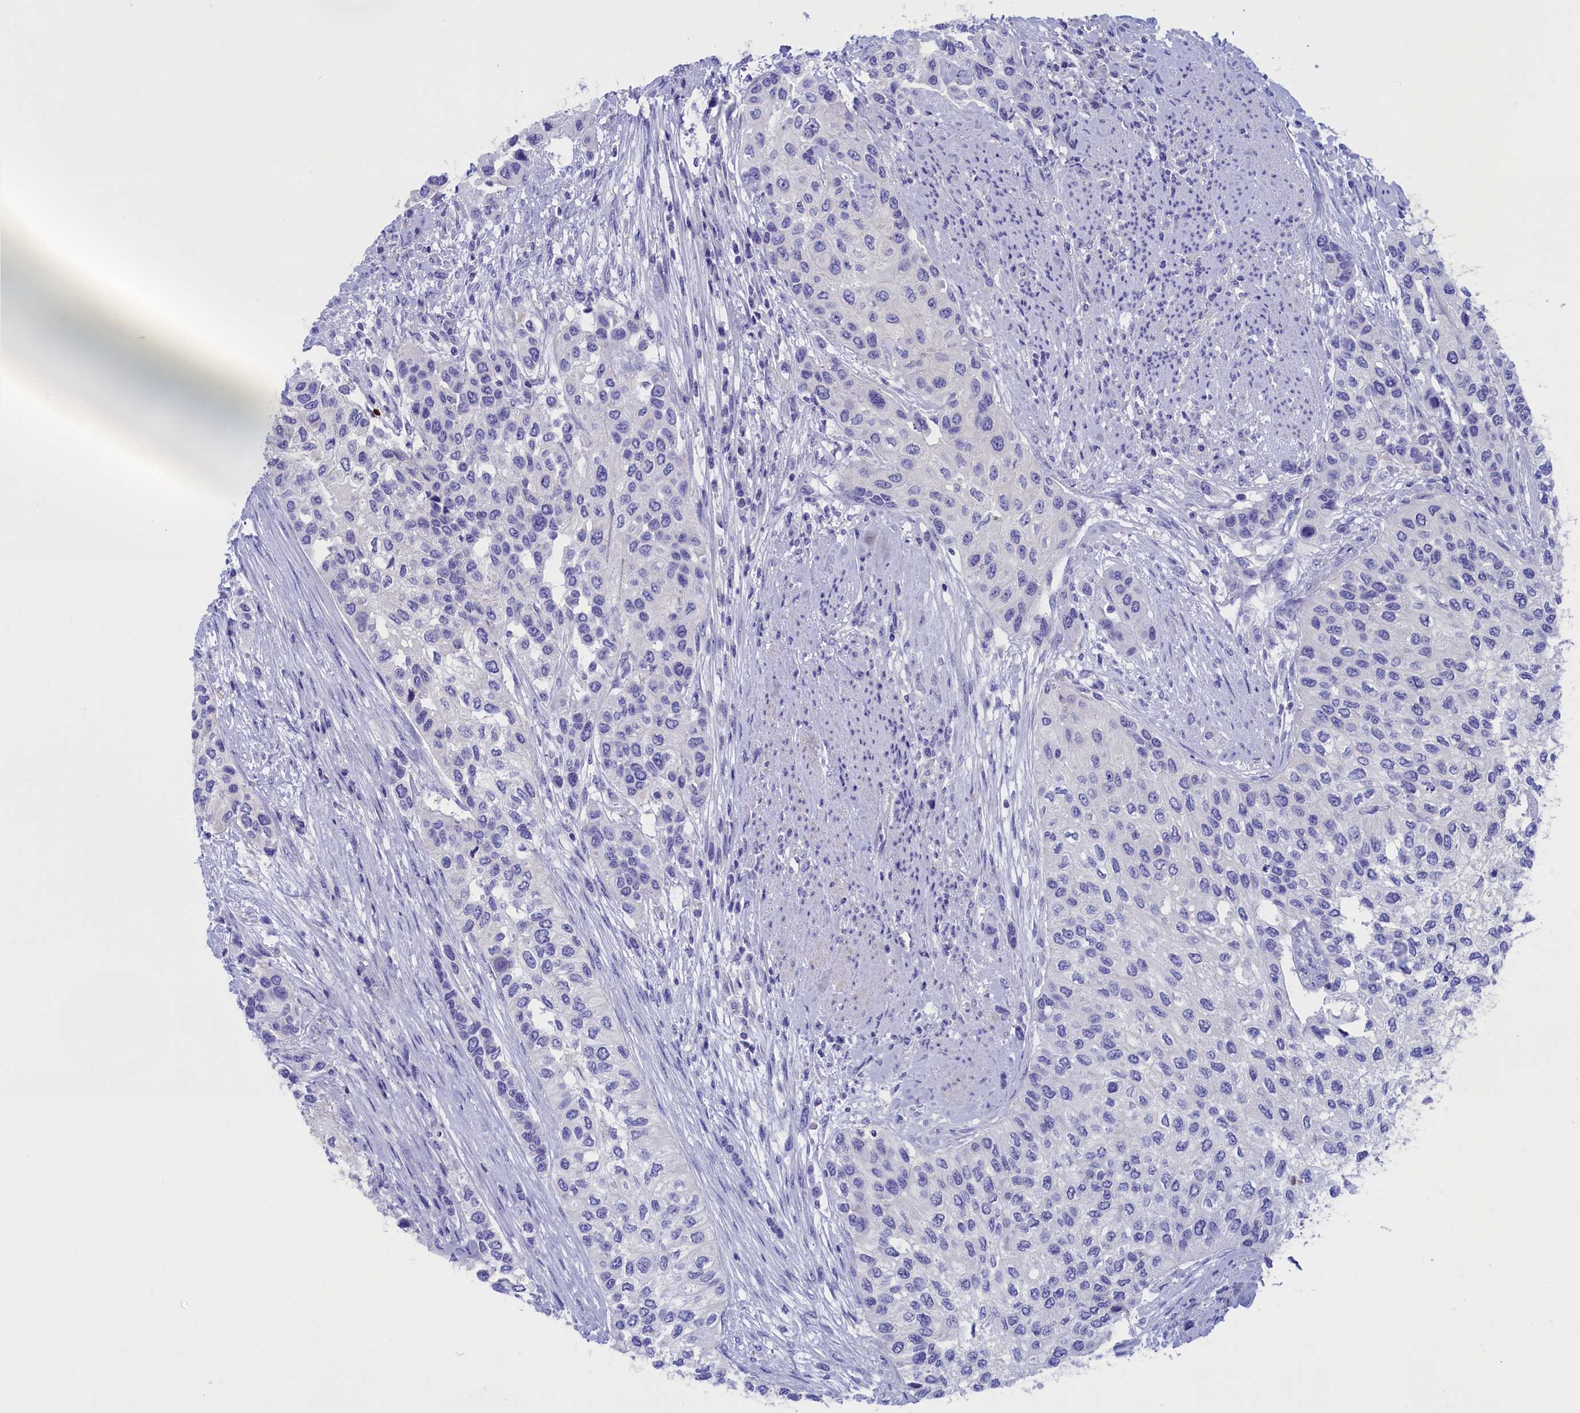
{"staining": {"intensity": "negative", "quantity": "none", "location": "none"}, "tissue": "urothelial cancer", "cell_type": "Tumor cells", "image_type": "cancer", "snomed": [{"axis": "morphology", "description": "Normal tissue, NOS"}, {"axis": "morphology", "description": "Urothelial carcinoma, High grade"}, {"axis": "topography", "description": "Vascular tissue"}, {"axis": "topography", "description": "Urinary bladder"}], "caption": "Protein analysis of urothelial cancer reveals no significant staining in tumor cells.", "gene": "VPS35L", "patient": {"sex": "female", "age": 56}}